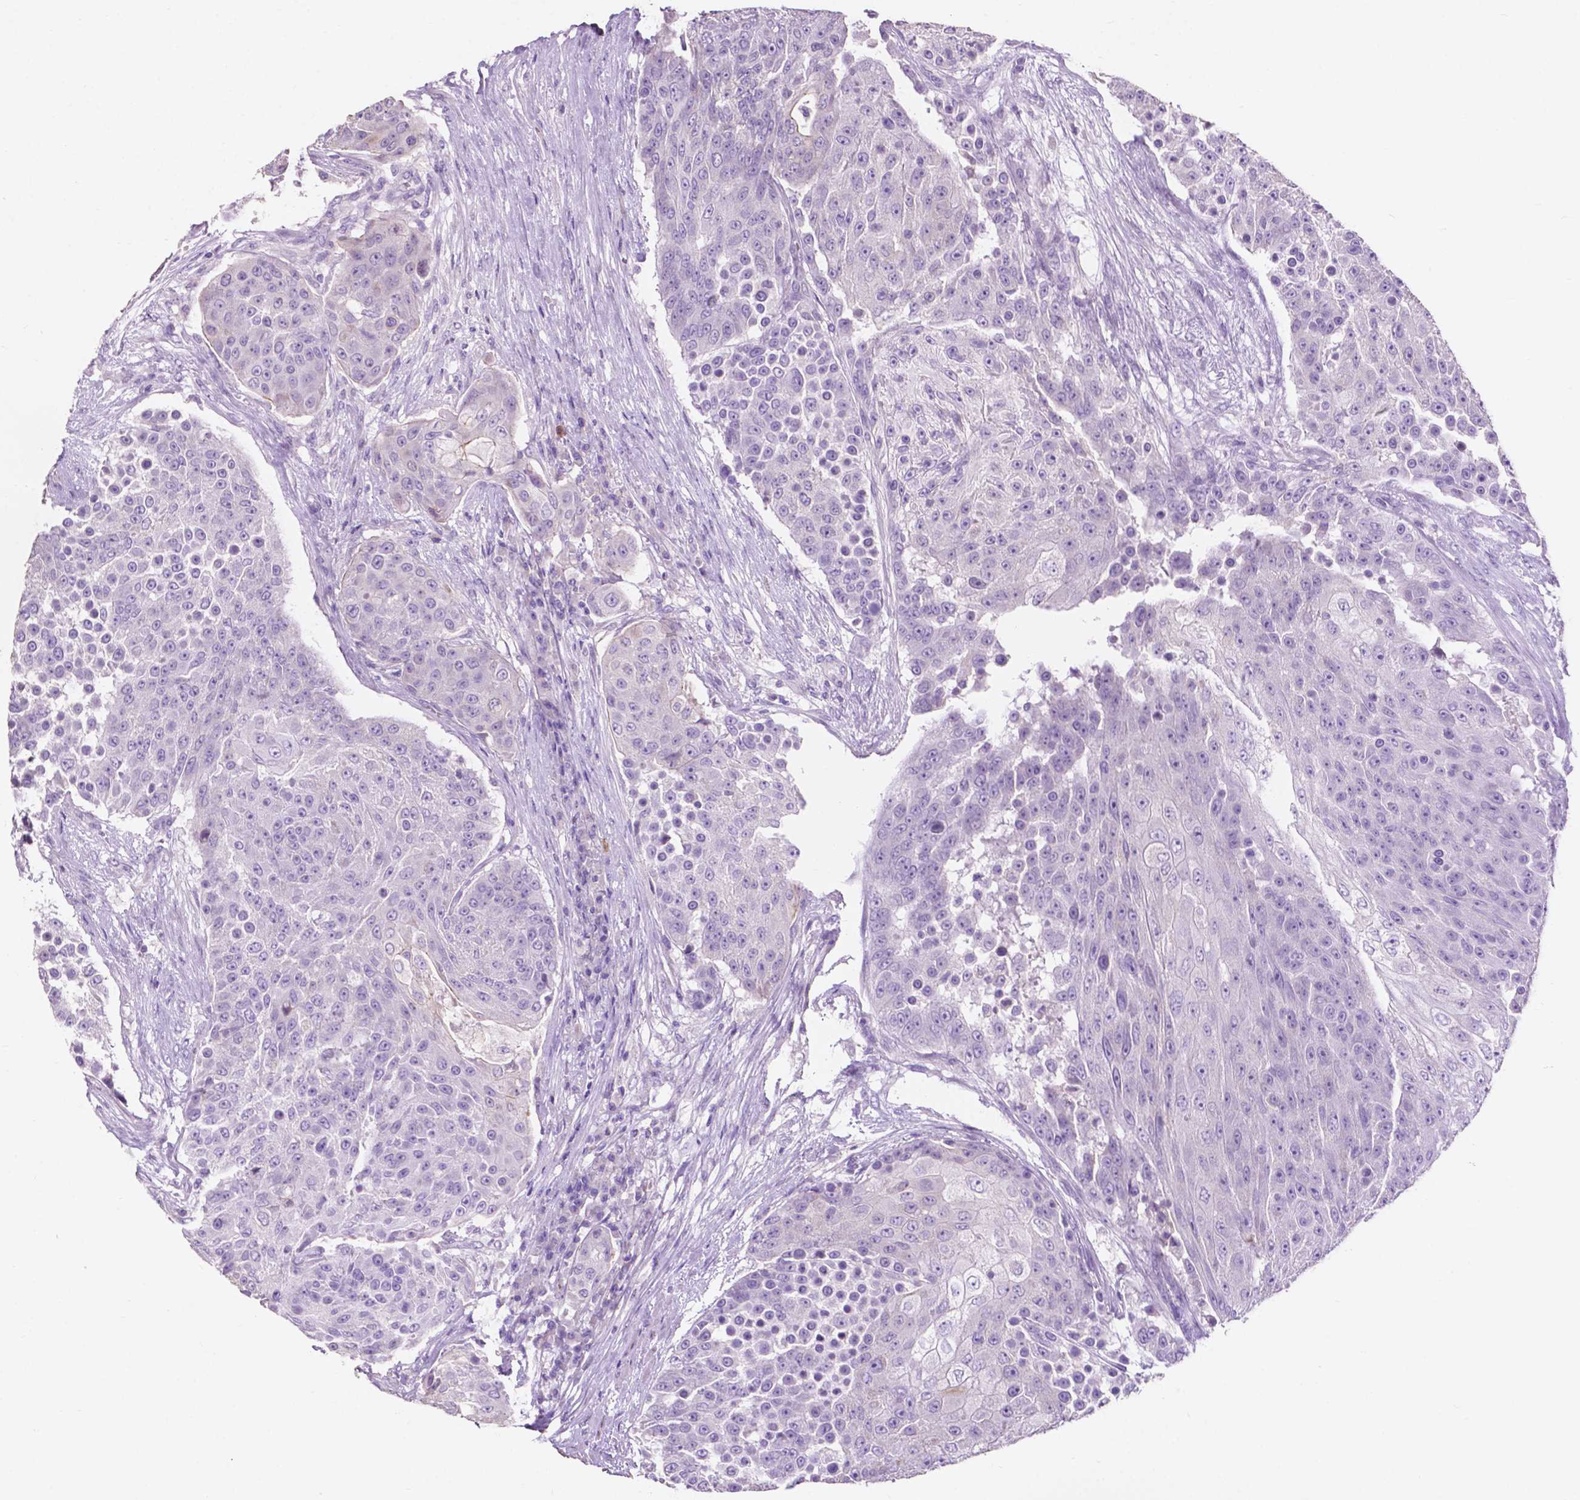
{"staining": {"intensity": "negative", "quantity": "none", "location": "none"}, "tissue": "urothelial cancer", "cell_type": "Tumor cells", "image_type": "cancer", "snomed": [{"axis": "morphology", "description": "Urothelial carcinoma, High grade"}, {"axis": "topography", "description": "Urinary bladder"}], "caption": "Immunohistochemical staining of high-grade urothelial carcinoma shows no significant staining in tumor cells.", "gene": "CLDN17", "patient": {"sex": "female", "age": 63}}